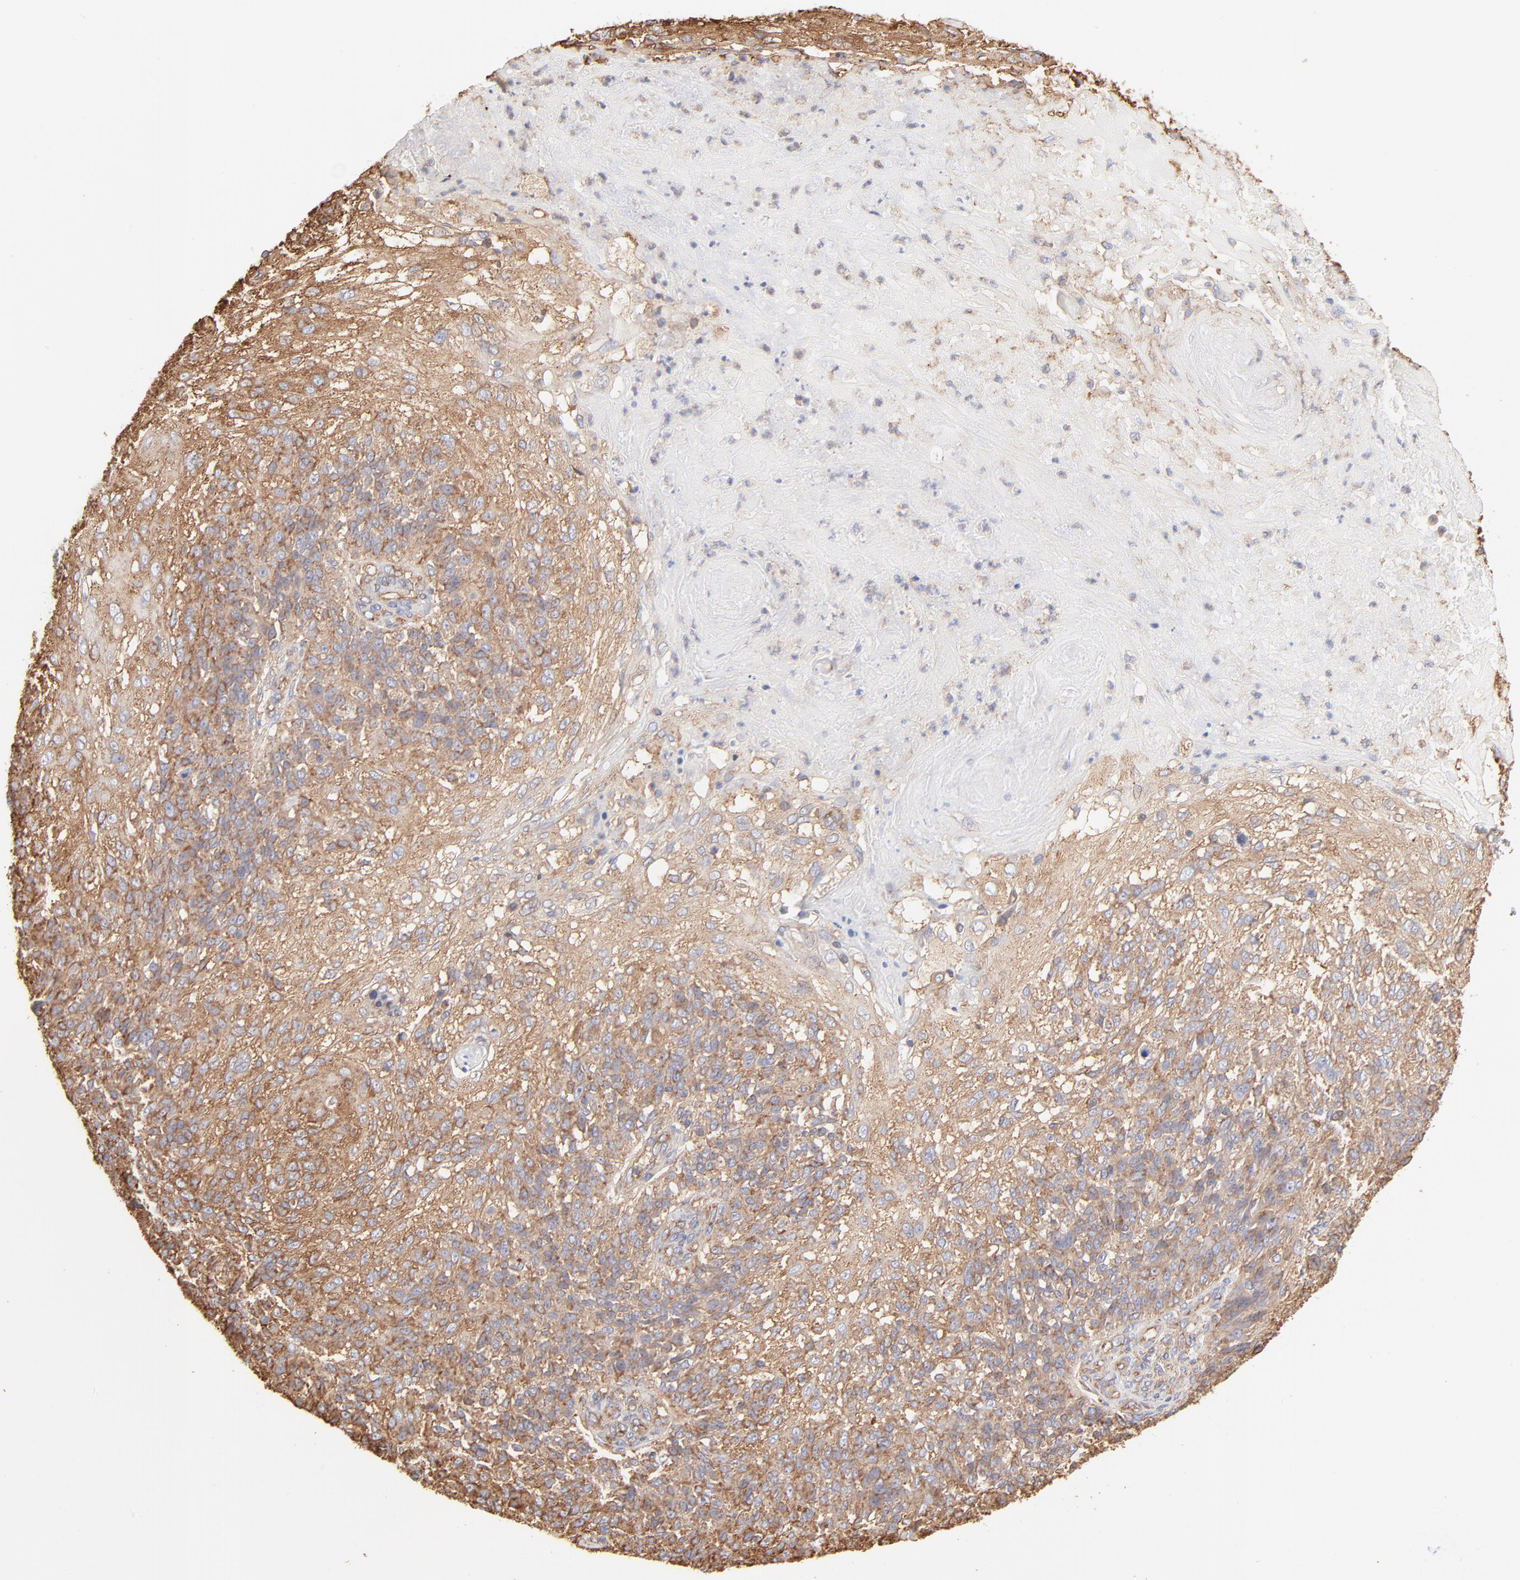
{"staining": {"intensity": "strong", "quantity": ">75%", "location": "cytoplasmic/membranous"}, "tissue": "skin cancer", "cell_type": "Tumor cells", "image_type": "cancer", "snomed": [{"axis": "morphology", "description": "Normal tissue, NOS"}, {"axis": "morphology", "description": "Squamous cell carcinoma, NOS"}, {"axis": "topography", "description": "Skin"}], "caption": "Squamous cell carcinoma (skin) was stained to show a protein in brown. There is high levels of strong cytoplasmic/membranous staining in approximately >75% of tumor cells.", "gene": "CLTB", "patient": {"sex": "female", "age": 83}}